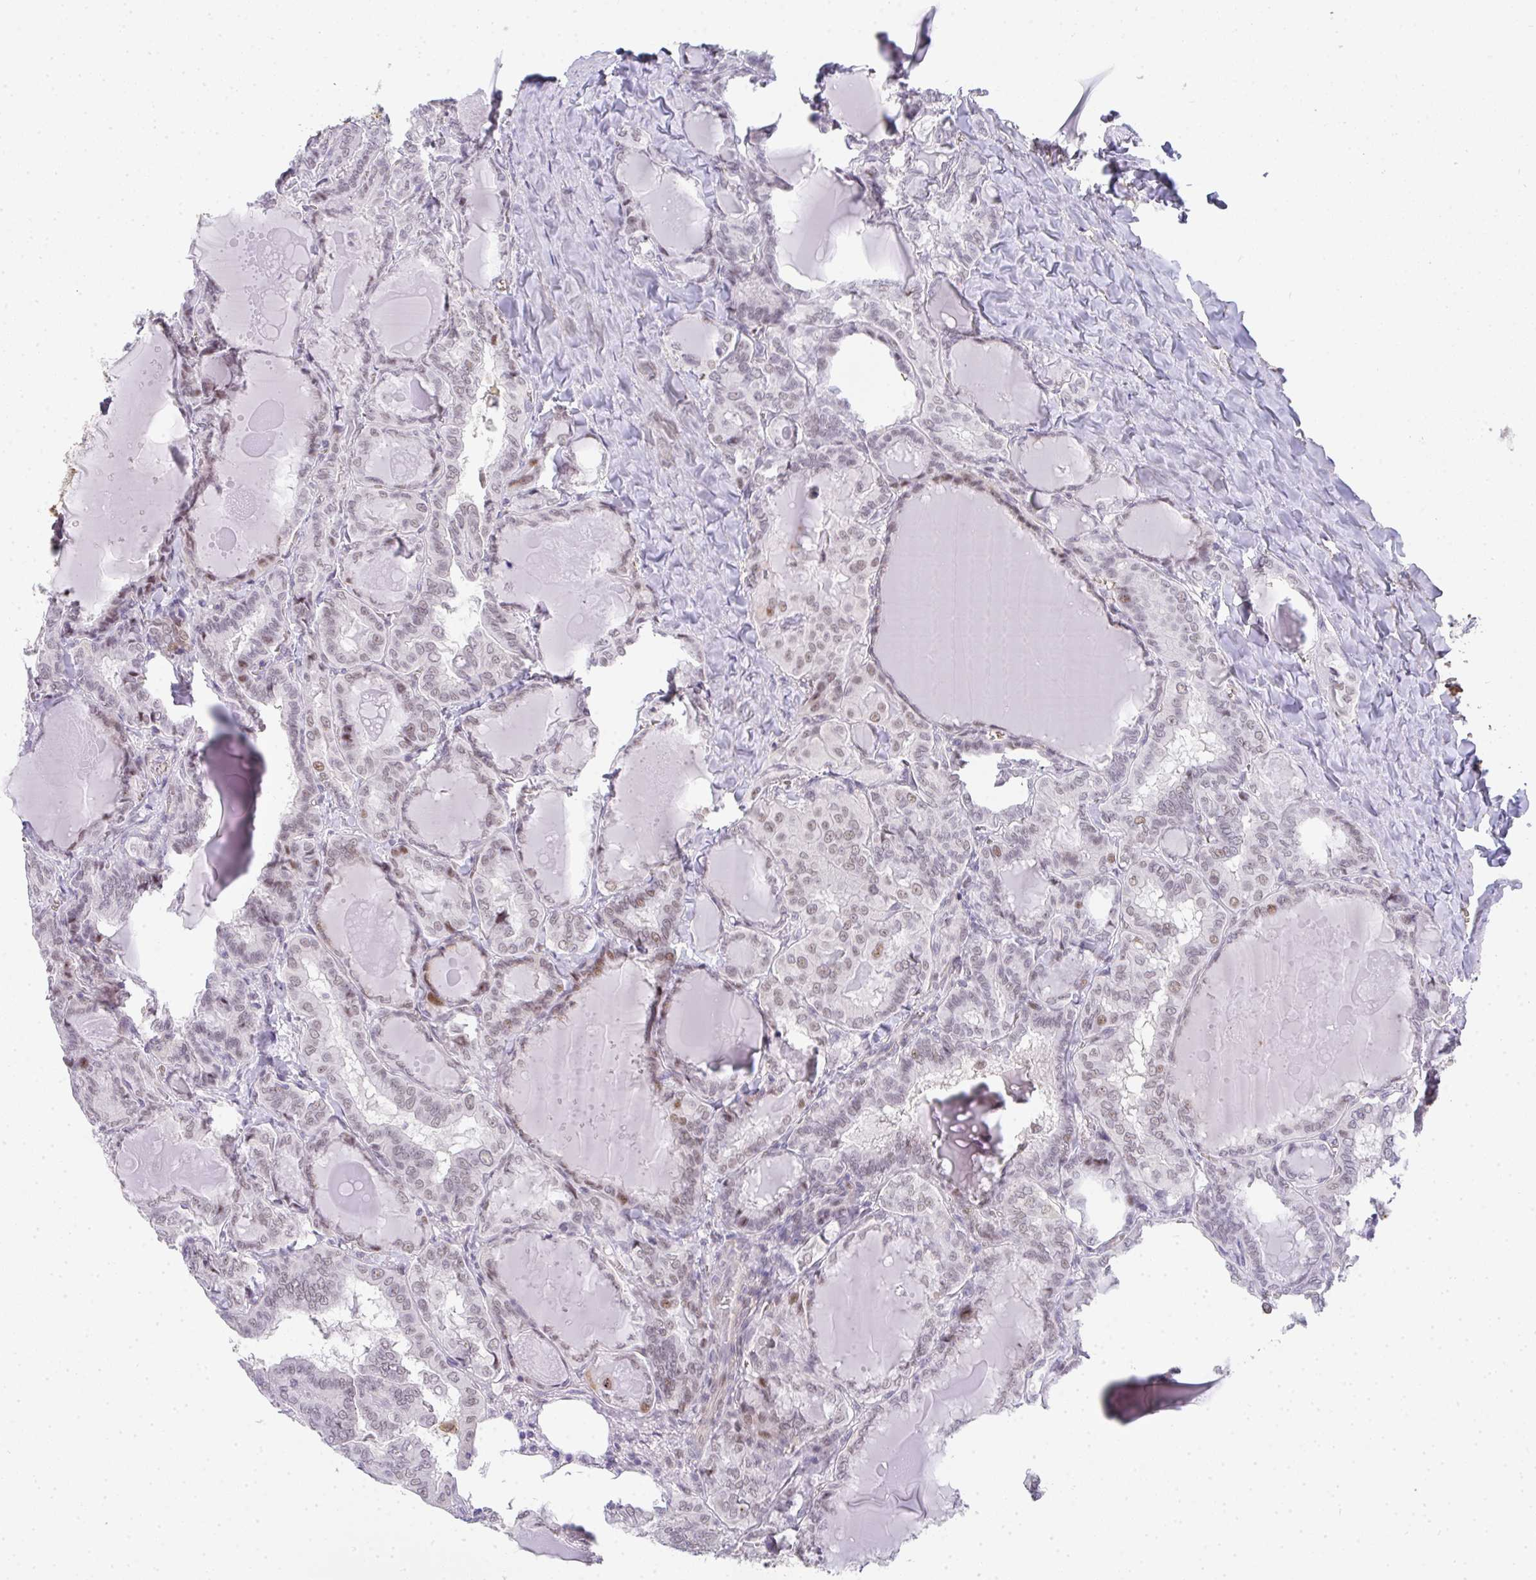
{"staining": {"intensity": "weak", "quantity": "<25%", "location": "nuclear"}, "tissue": "thyroid cancer", "cell_type": "Tumor cells", "image_type": "cancer", "snomed": [{"axis": "morphology", "description": "Papillary adenocarcinoma, NOS"}, {"axis": "topography", "description": "Thyroid gland"}], "caption": "The image exhibits no significant expression in tumor cells of thyroid cancer (papillary adenocarcinoma).", "gene": "TNMD", "patient": {"sex": "female", "age": 46}}